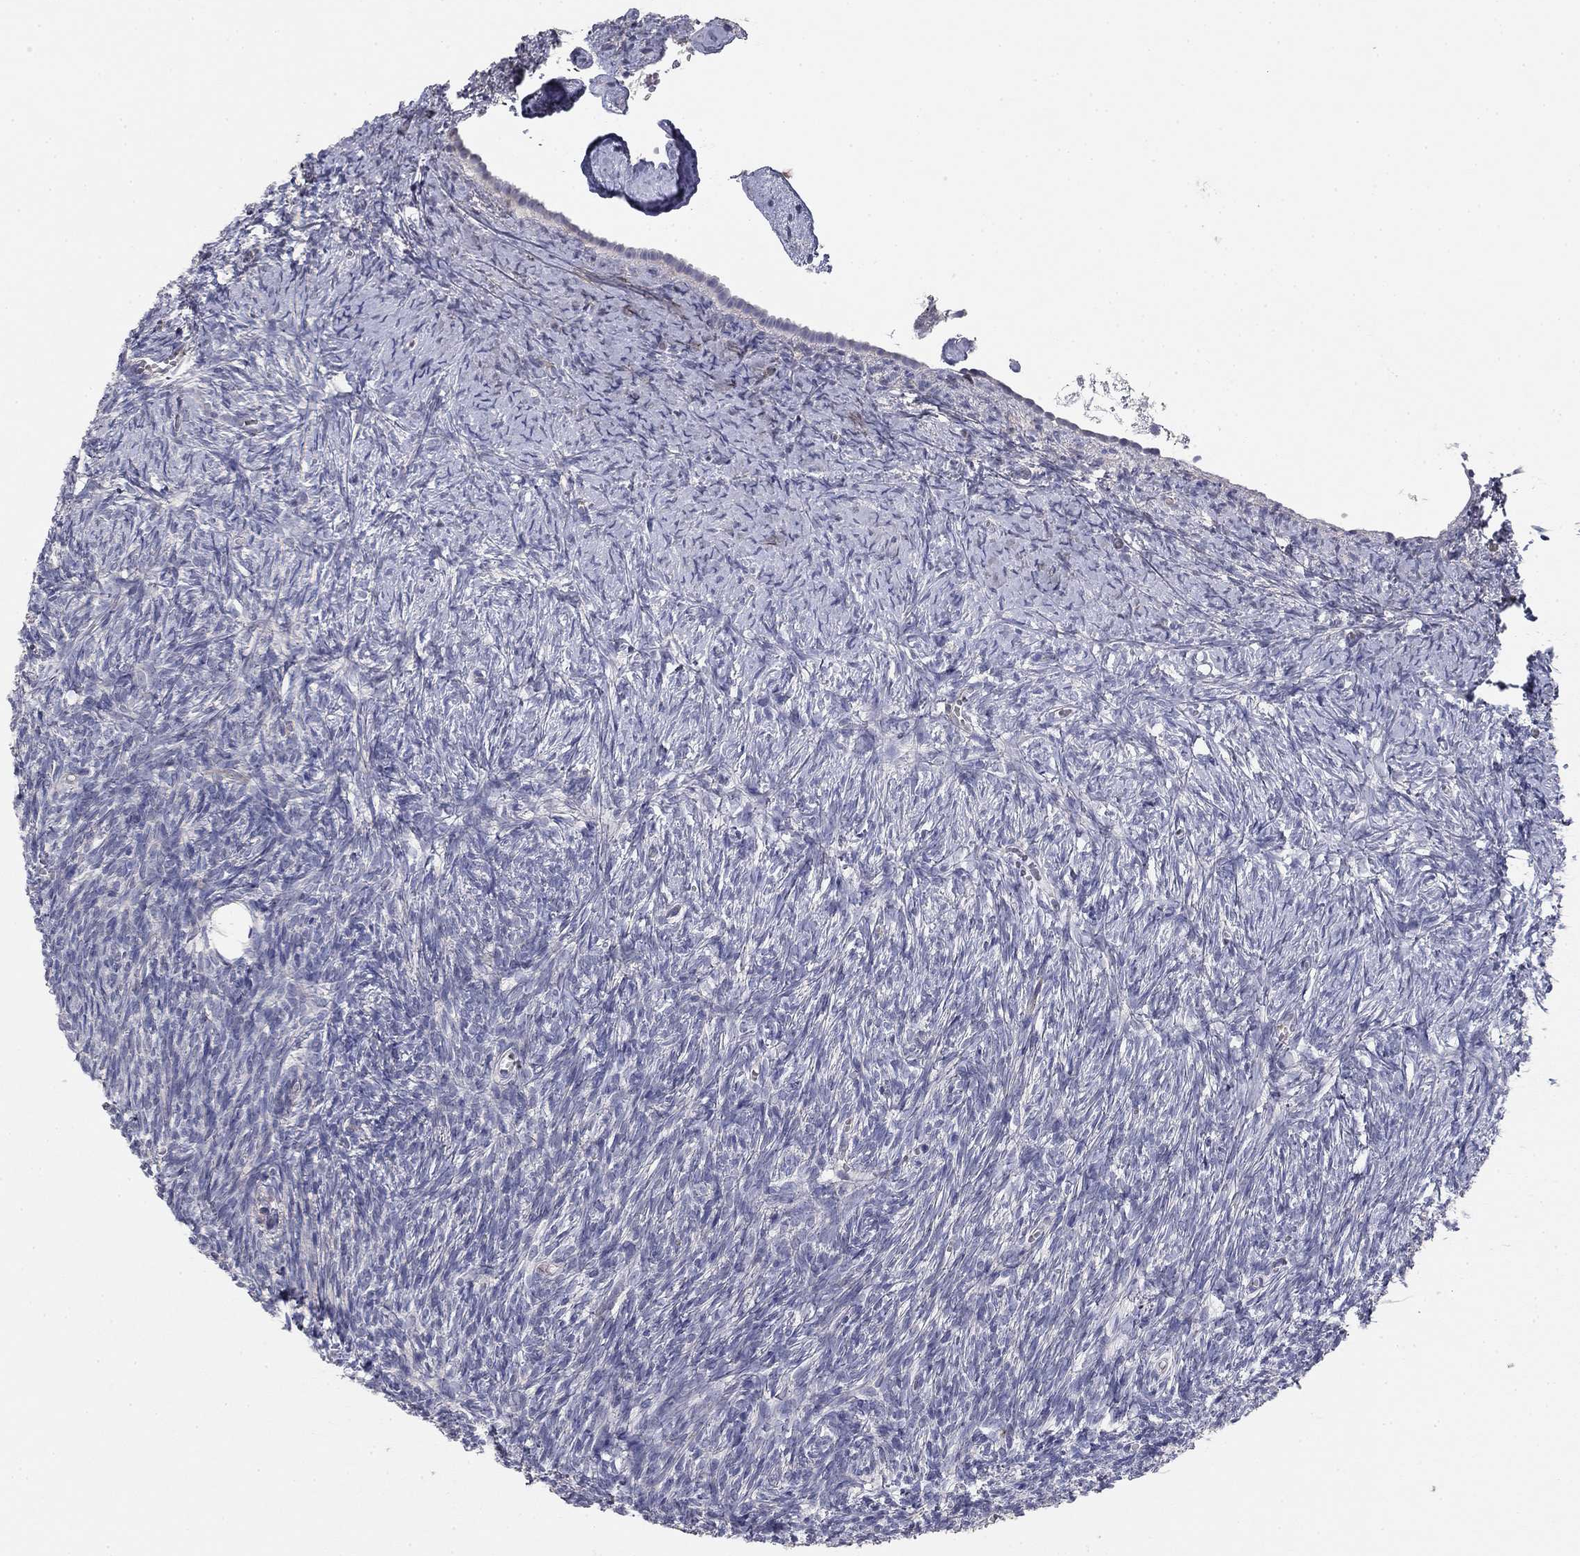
{"staining": {"intensity": "negative", "quantity": "none", "location": "none"}, "tissue": "ovary", "cell_type": "Follicle cells", "image_type": "normal", "snomed": [{"axis": "morphology", "description": "Normal tissue, NOS"}, {"axis": "topography", "description": "Ovary"}], "caption": "A high-resolution histopathology image shows IHC staining of normal ovary, which demonstrates no significant positivity in follicle cells. (Brightfield microscopy of DAB IHC at high magnification).", "gene": "SEPTIN3", "patient": {"sex": "female", "age": 43}}